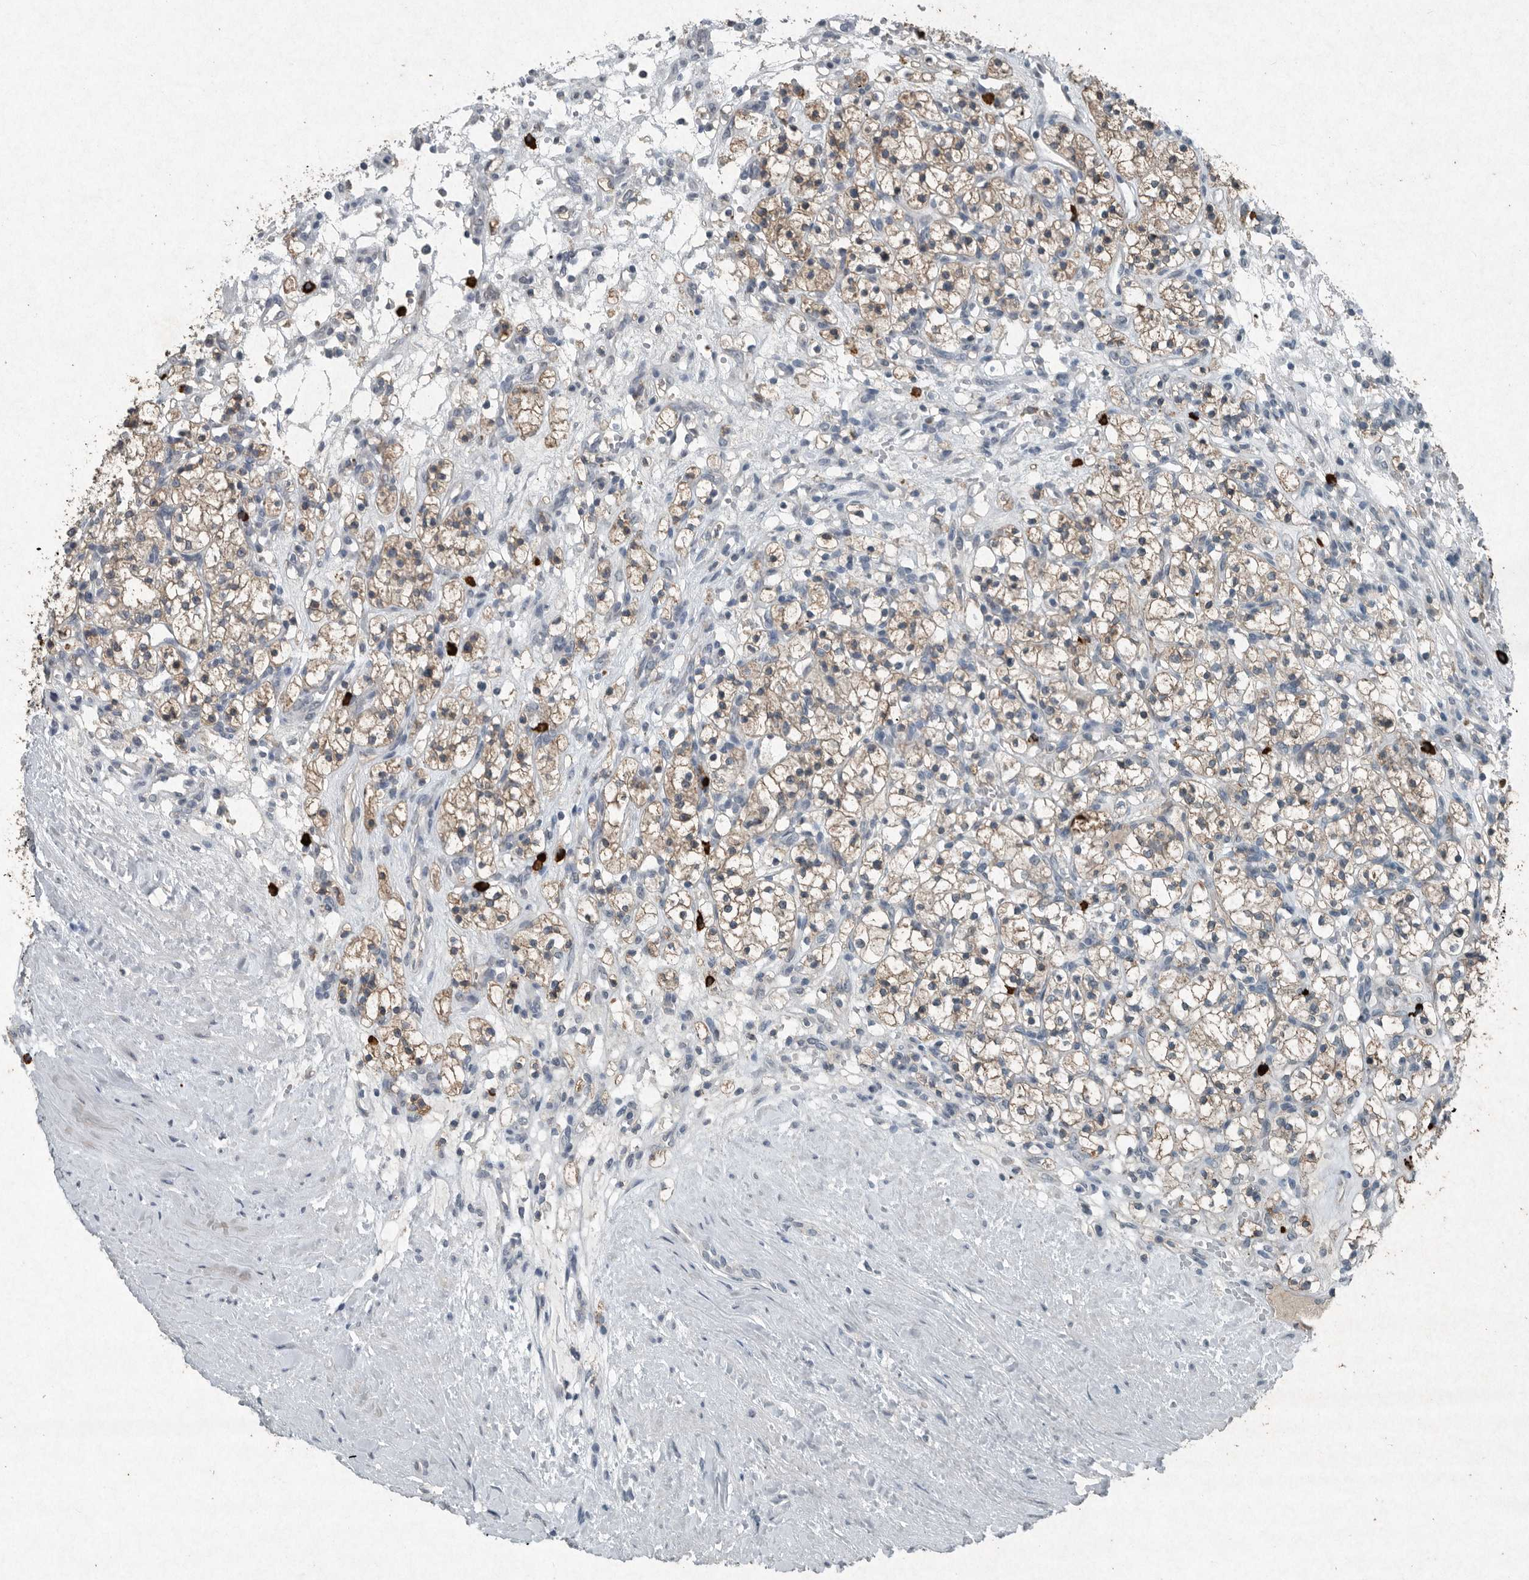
{"staining": {"intensity": "weak", "quantity": ">75%", "location": "cytoplasmic/membranous"}, "tissue": "renal cancer", "cell_type": "Tumor cells", "image_type": "cancer", "snomed": [{"axis": "morphology", "description": "Adenocarcinoma, NOS"}, {"axis": "topography", "description": "Kidney"}], "caption": "Tumor cells display low levels of weak cytoplasmic/membranous staining in approximately >75% of cells in adenocarcinoma (renal).", "gene": "IL20", "patient": {"sex": "female", "age": 57}}